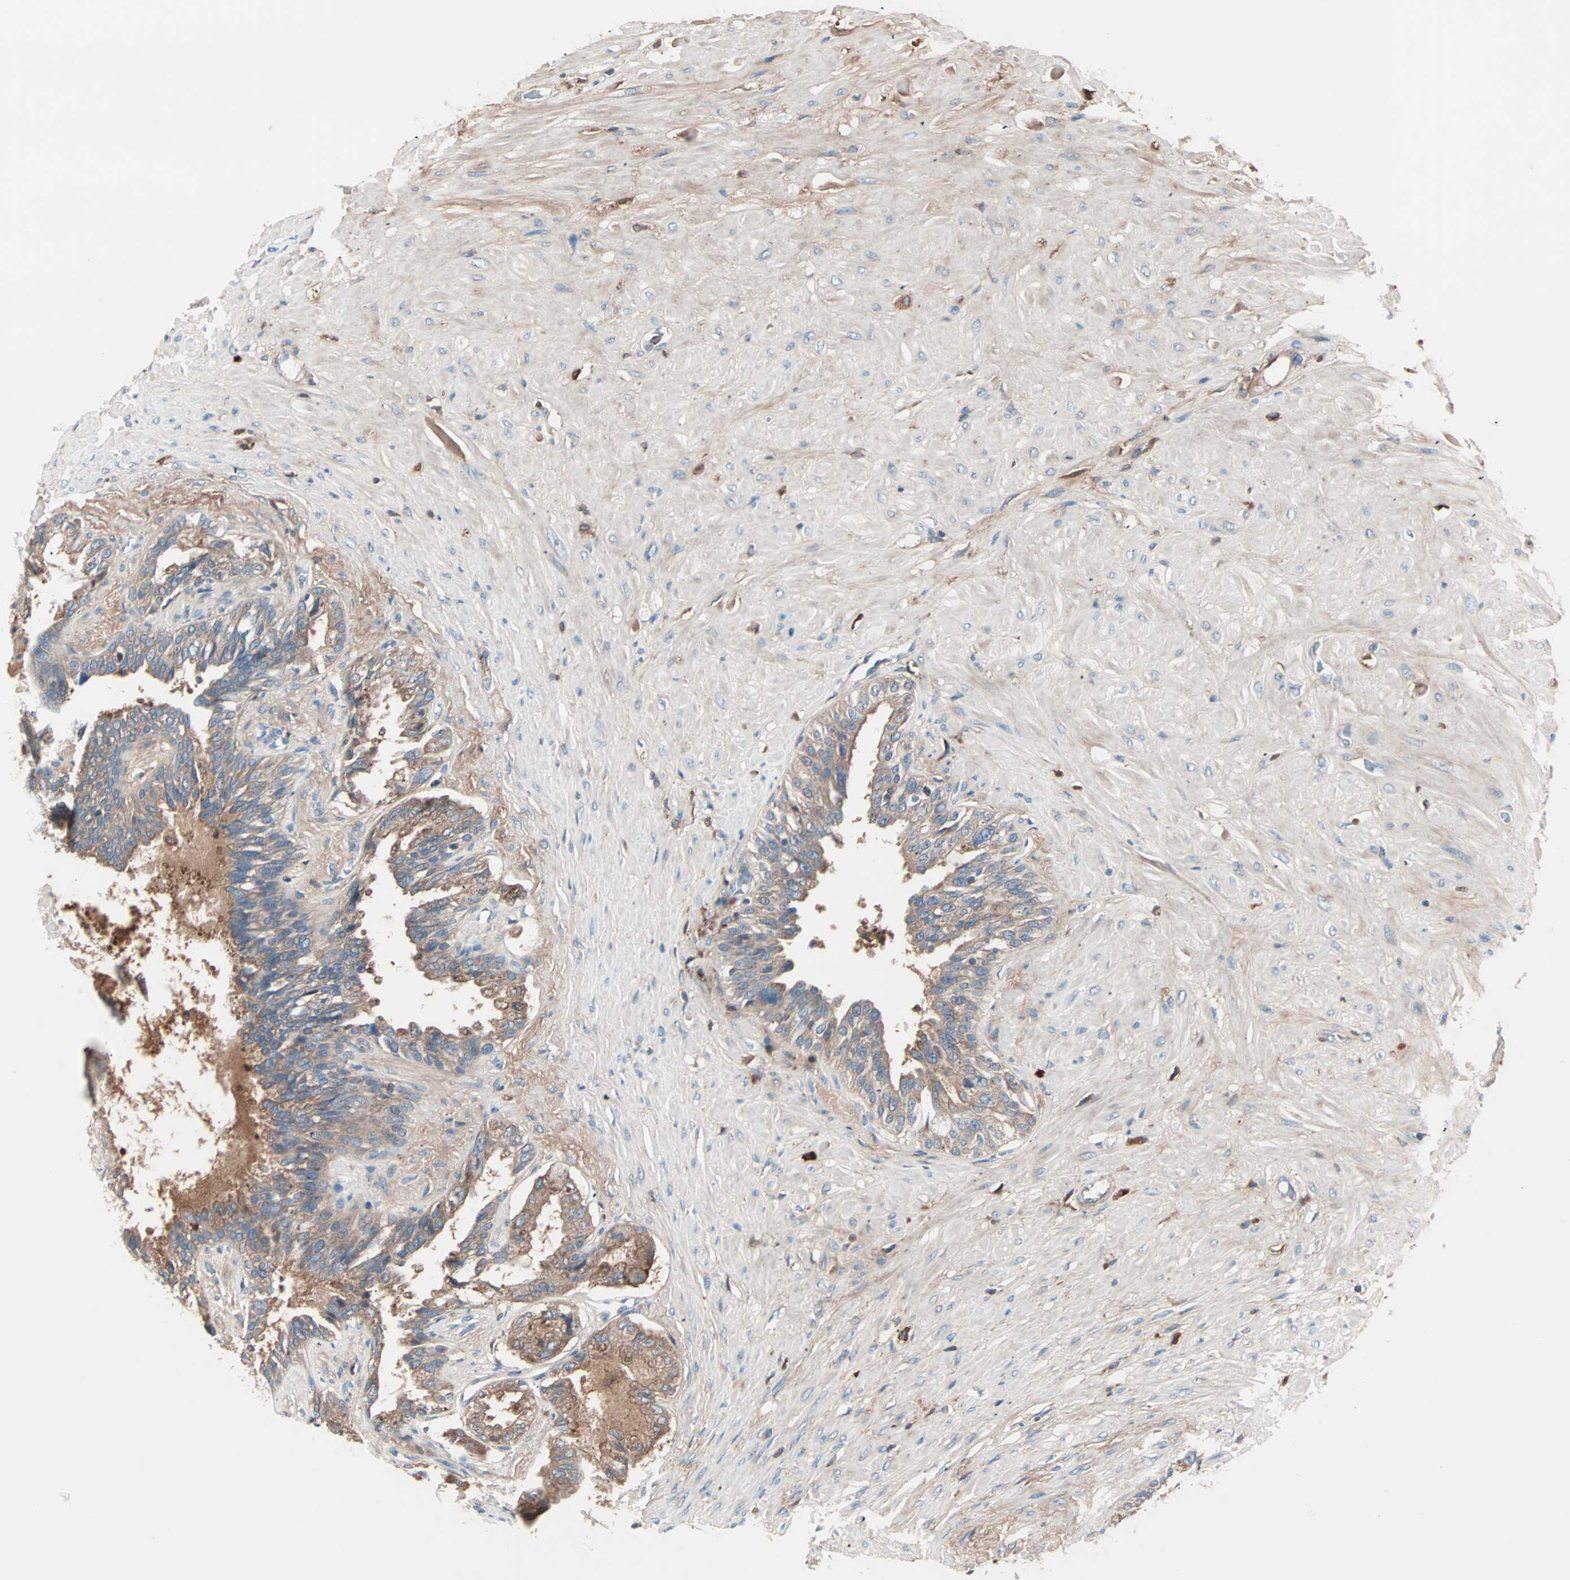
{"staining": {"intensity": "moderate", "quantity": ">75%", "location": "cytoplasmic/membranous"}, "tissue": "seminal vesicle", "cell_type": "Glandular cells", "image_type": "normal", "snomed": [{"axis": "morphology", "description": "Normal tissue, NOS"}, {"axis": "topography", "description": "Seminal veicle"}], "caption": "Brown immunohistochemical staining in benign human seminal vesicle displays moderate cytoplasmic/membranous staining in about >75% of glandular cells. The staining was performed using DAB to visualize the protein expression in brown, while the nuclei were stained in blue with hematoxylin (Magnification: 20x).", "gene": "CAD", "patient": {"sex": "male", "age": 61}}